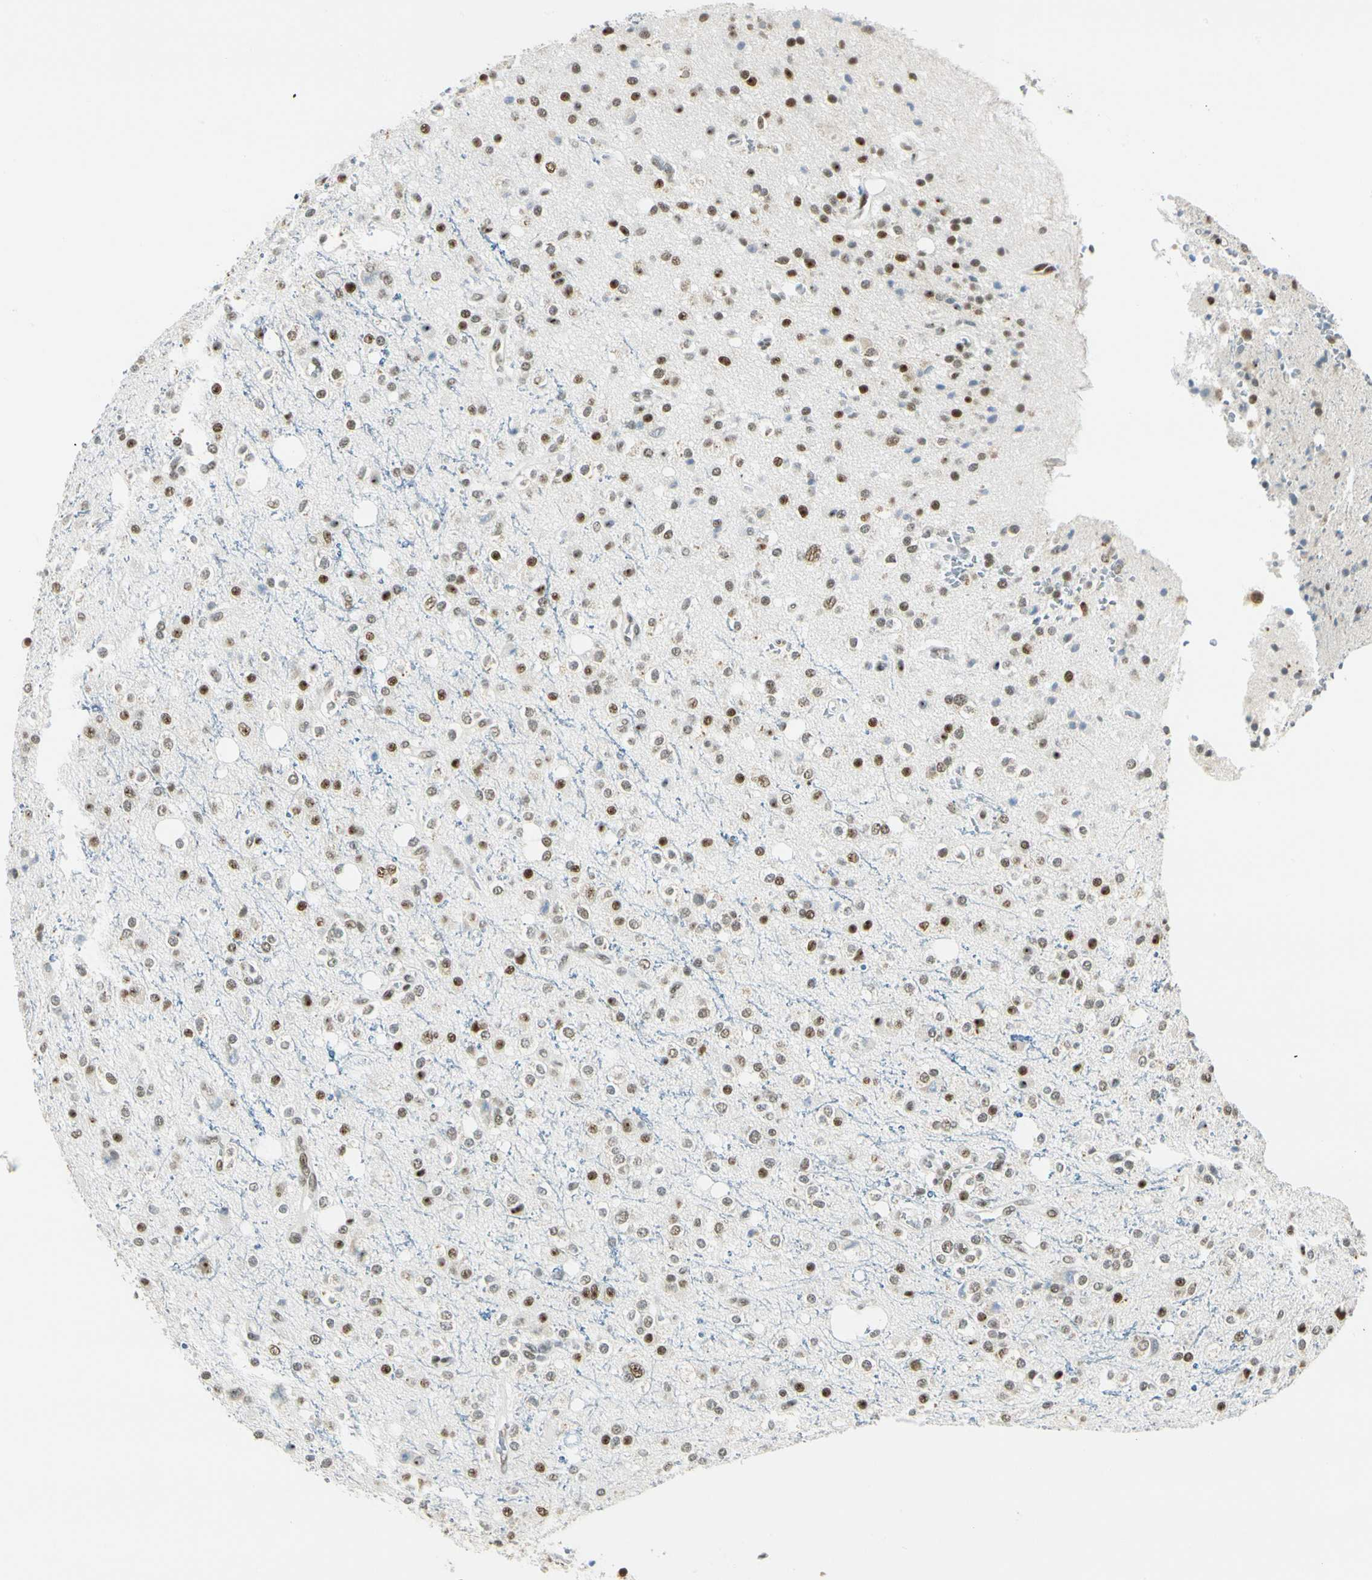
{"staining": {"intensity": "strong", "quantity": ">75%", "location": "nuclear"}, "tissue": "glioma", "cell_type": "Tumor cells", "image_type": "cancer", "snomed": [{"axis": "morphology", "description": "Glioma, malignant, High grade"}, {"axis": "topography", "description": "Brain"}], "caption": "Glioma stained with a protein marker shows strong staining in tumor cells.", "gene": "NELFE", "patient": {"sex": "male", "age": 47}}